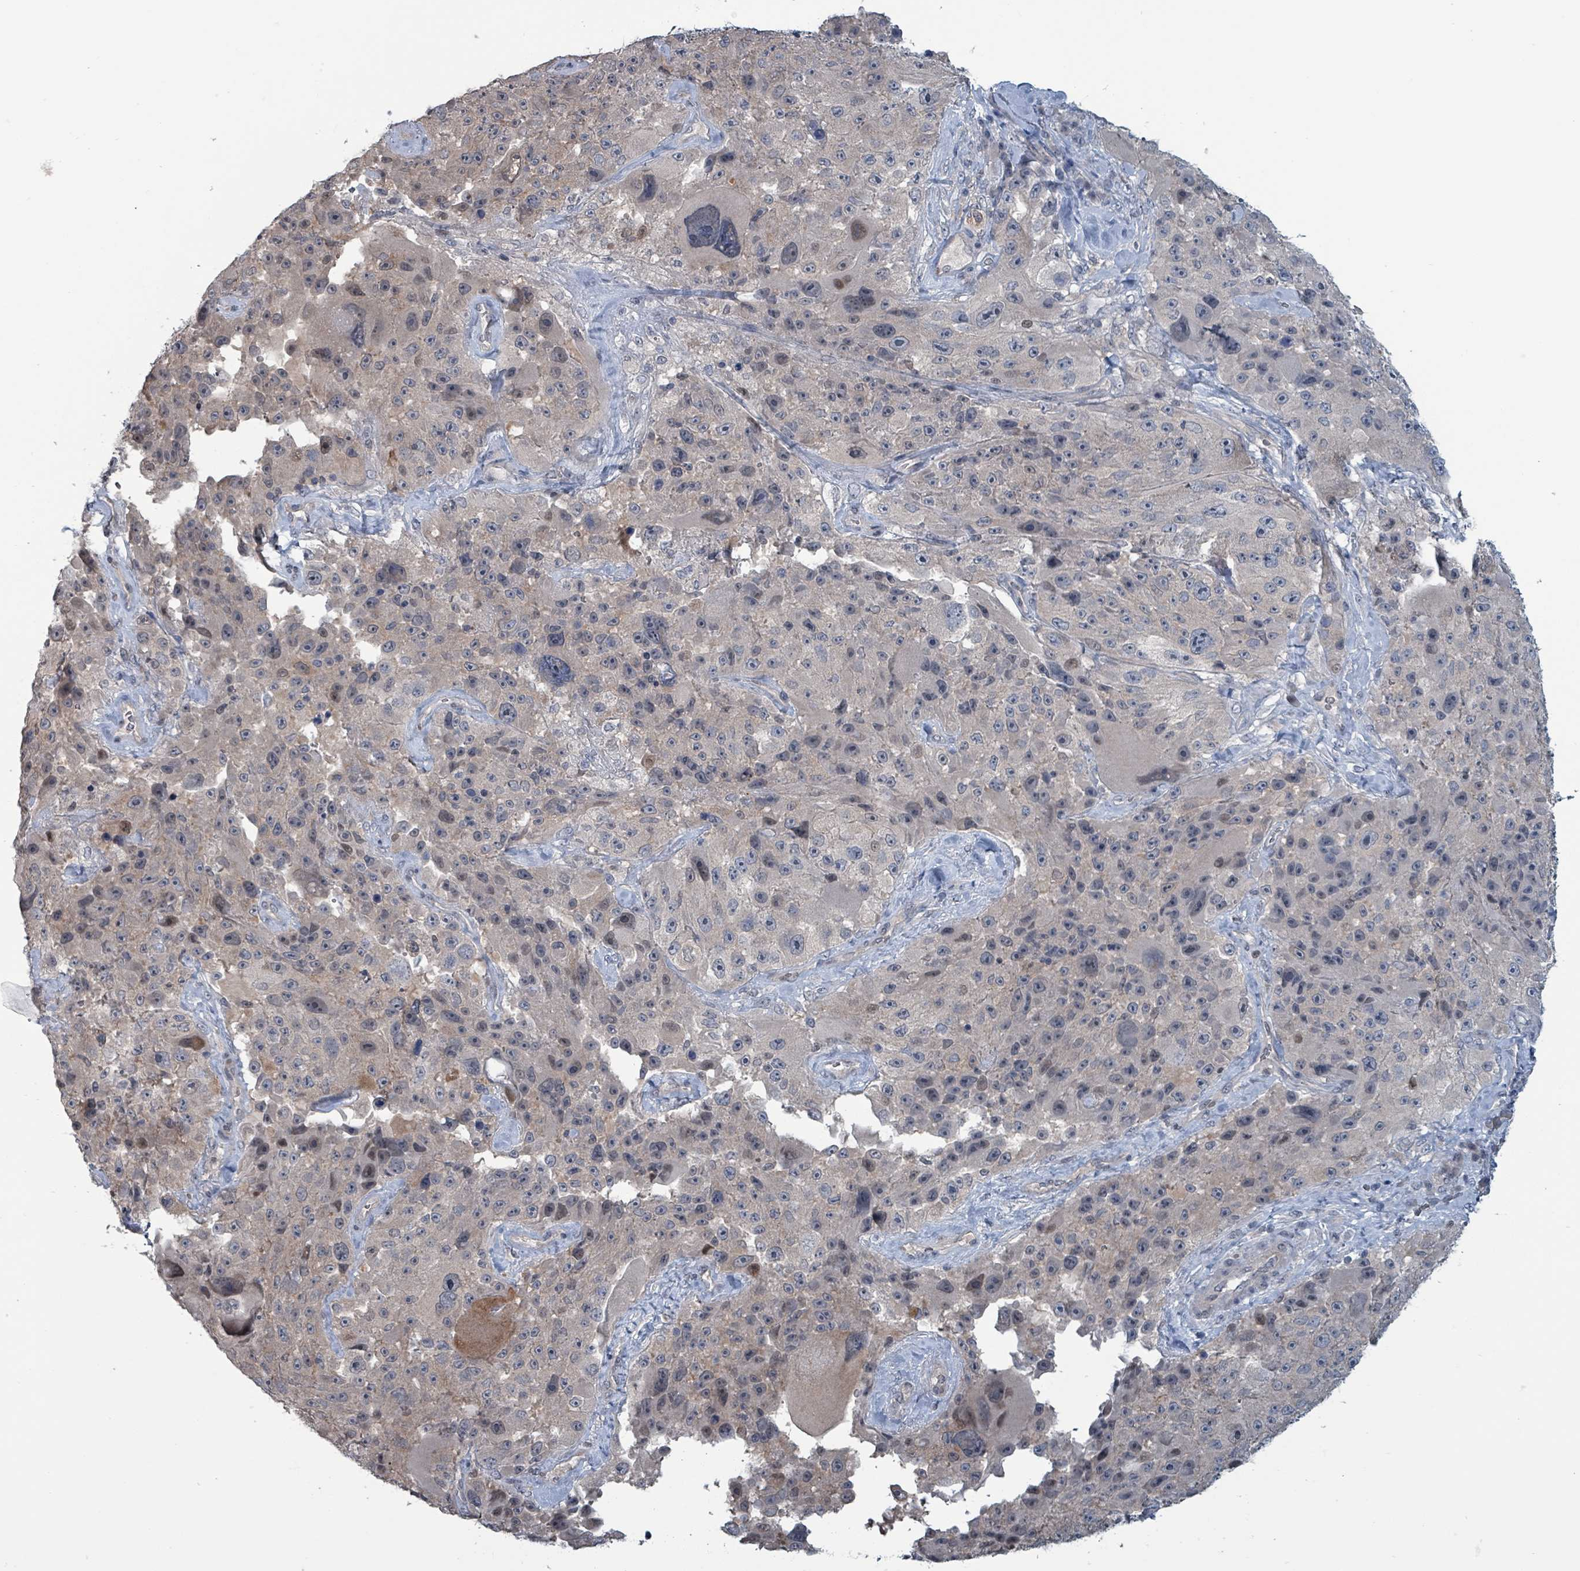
{"staining": {"intensity": "weak", "quantity": "<25%", "location": "cytoplasmic/membranous,nuclear"}, "tissue": "melanoma", "cell_type": "Tumor cells", "image_type": "cancer", "snomed": [{"axis": "morphology", "description": "Malignant melanoma, Metastatic site"}, {"axis": "topography", "description": "Lymph node"}], "caption": "Immunohistochemistry image of neoplastic tissue: melanoma stained with DAB exhibits no significant protein positivity in tumor cells.", "gene": "BIVM", "patient": {"sex": "male", "age": 62}}